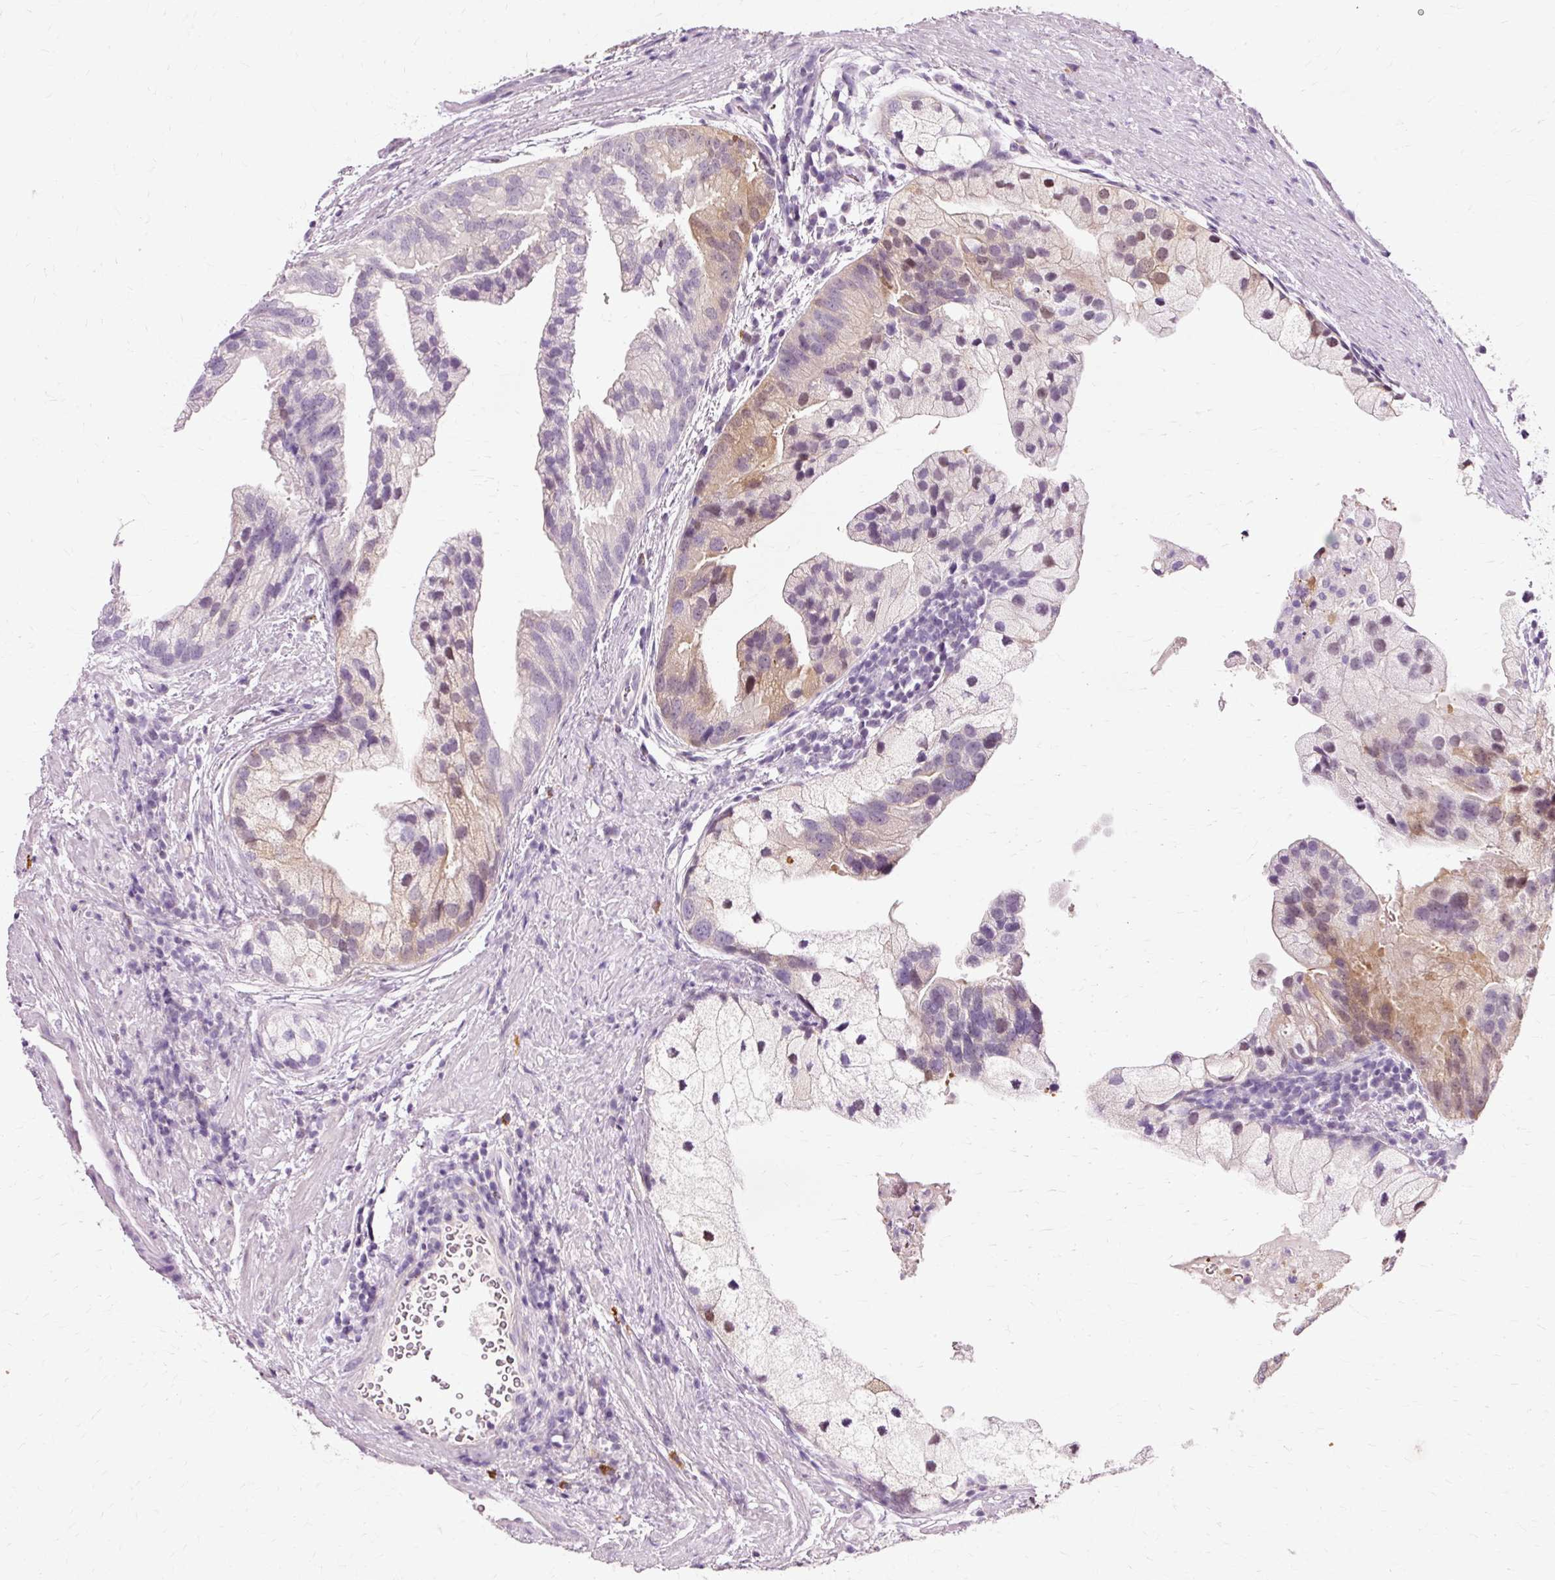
{"staining": {"intensity": "moderate", "quantity": "<25%", "location": "cytoplasmic/membranous,nuclear"}, "tissue": "prostate cancer", "cell_type": "Tumor cells", "image_type": "cancer", "snomed": [{"axis": "morphology", "description": "Adenocarcinoma, High grade"}, {"axis": "topography", "description": "Prostate"}], "caption": "Brown immunohistochemical staining in human high-grade adenocarcinoma (prostate) reveals moderate cytoplasmic/membranous and nuclear positivity in approximately <25% of tumor cells. Using DAB (brown) and hematoxylin (blue) stains, captured at high magnification using brightfield microscopy.", "gene": "VN1R2", "patient": {"sex": "male", "age": 62}}